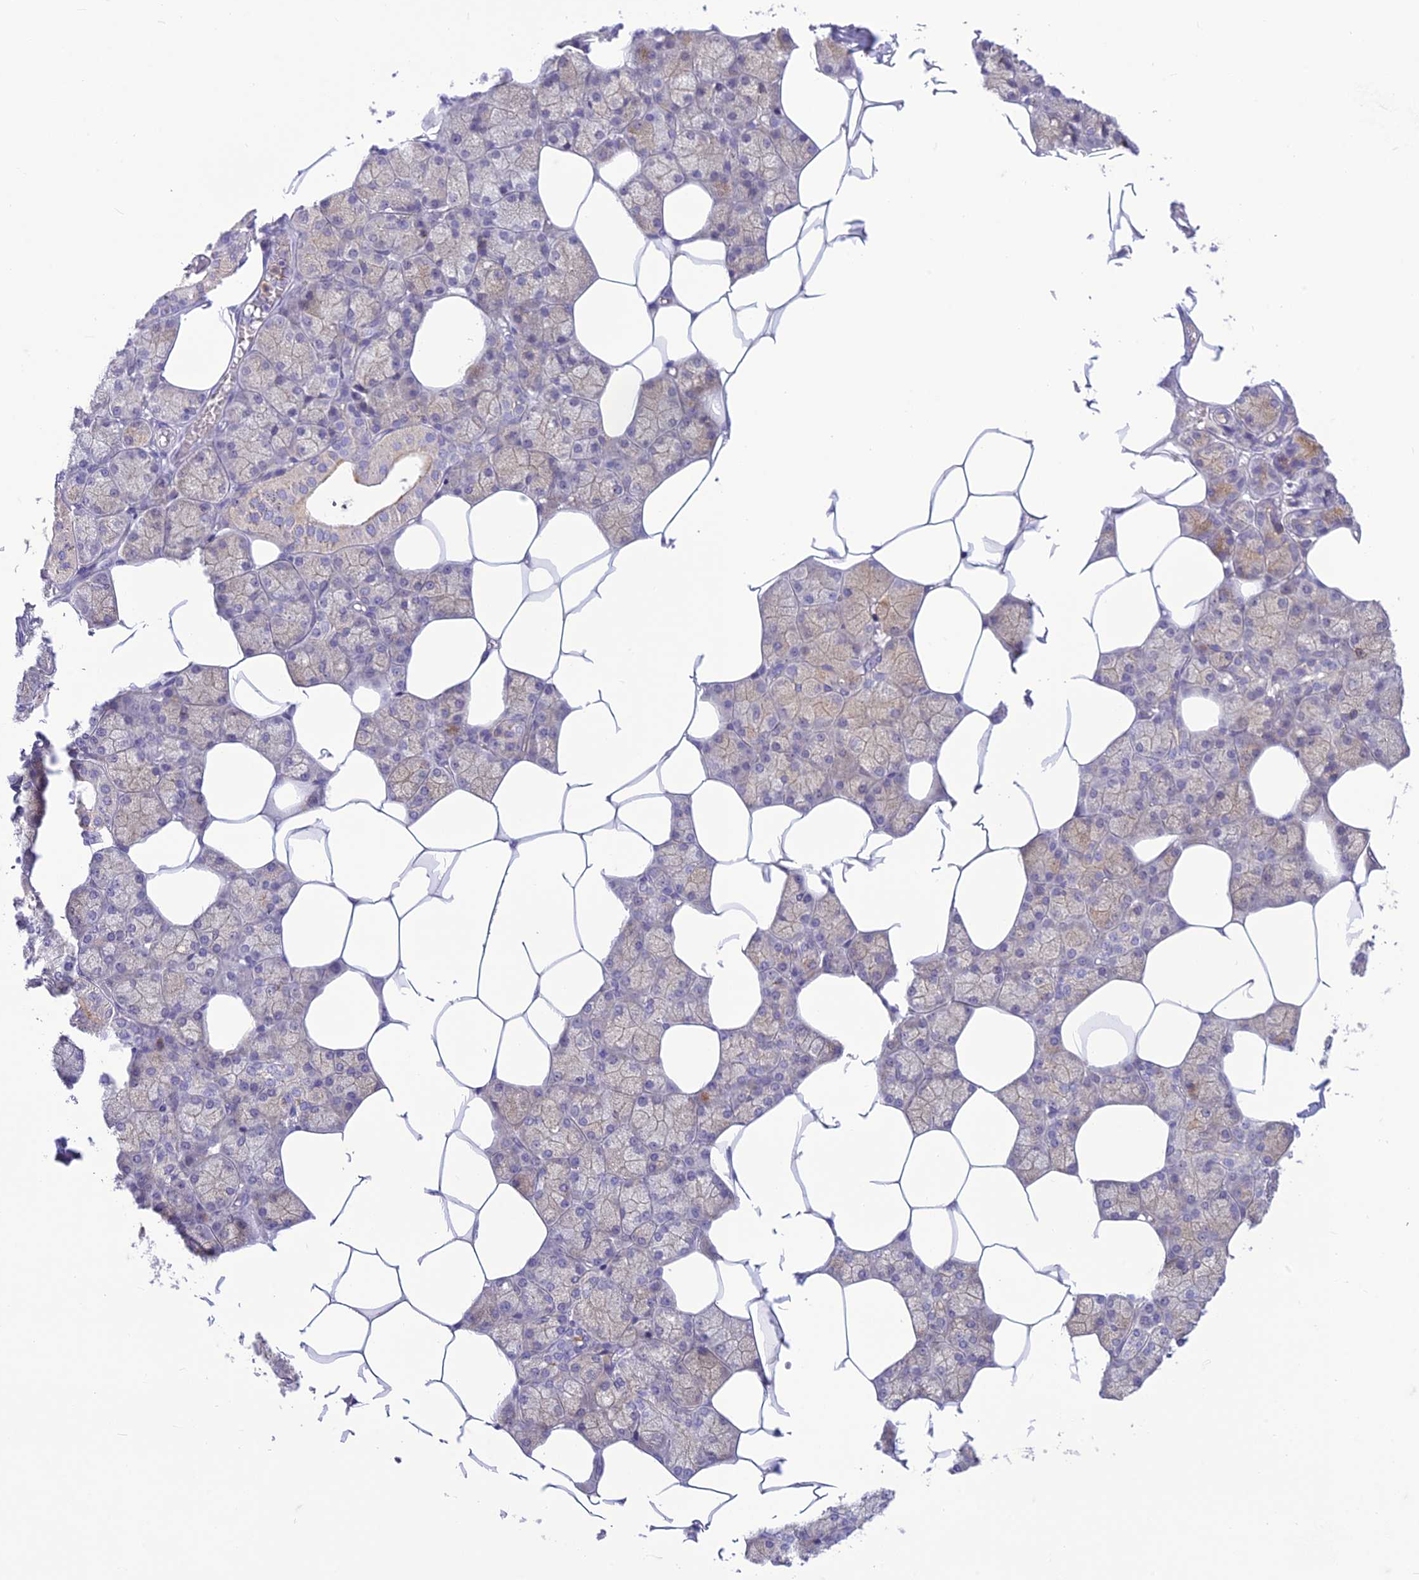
{"staining": {"intensity": "weak", "quantity": "<25%", "location": "cytoplasmic/membranous"}, "tissue": "salivary gland", "cell_type": "Glandular cells", "image_type": "normal", "snomed": [{"axis": "morphology", "description": "Normal tissue, NOS"}, {"axis": "topography", "description": "Salivary gland"}], "caption": "Micrograph shows no protein staining in glandular cells of benign salivary gland. (Stains: DAB (3,3'-diaminobenzidine) immunohistochemistry with hematoxylin counter stain, Microscopy: brightfield microscopy at high magnification).", "gene": "ITGAE", "patient": {"sex": "male", "age": 62}}